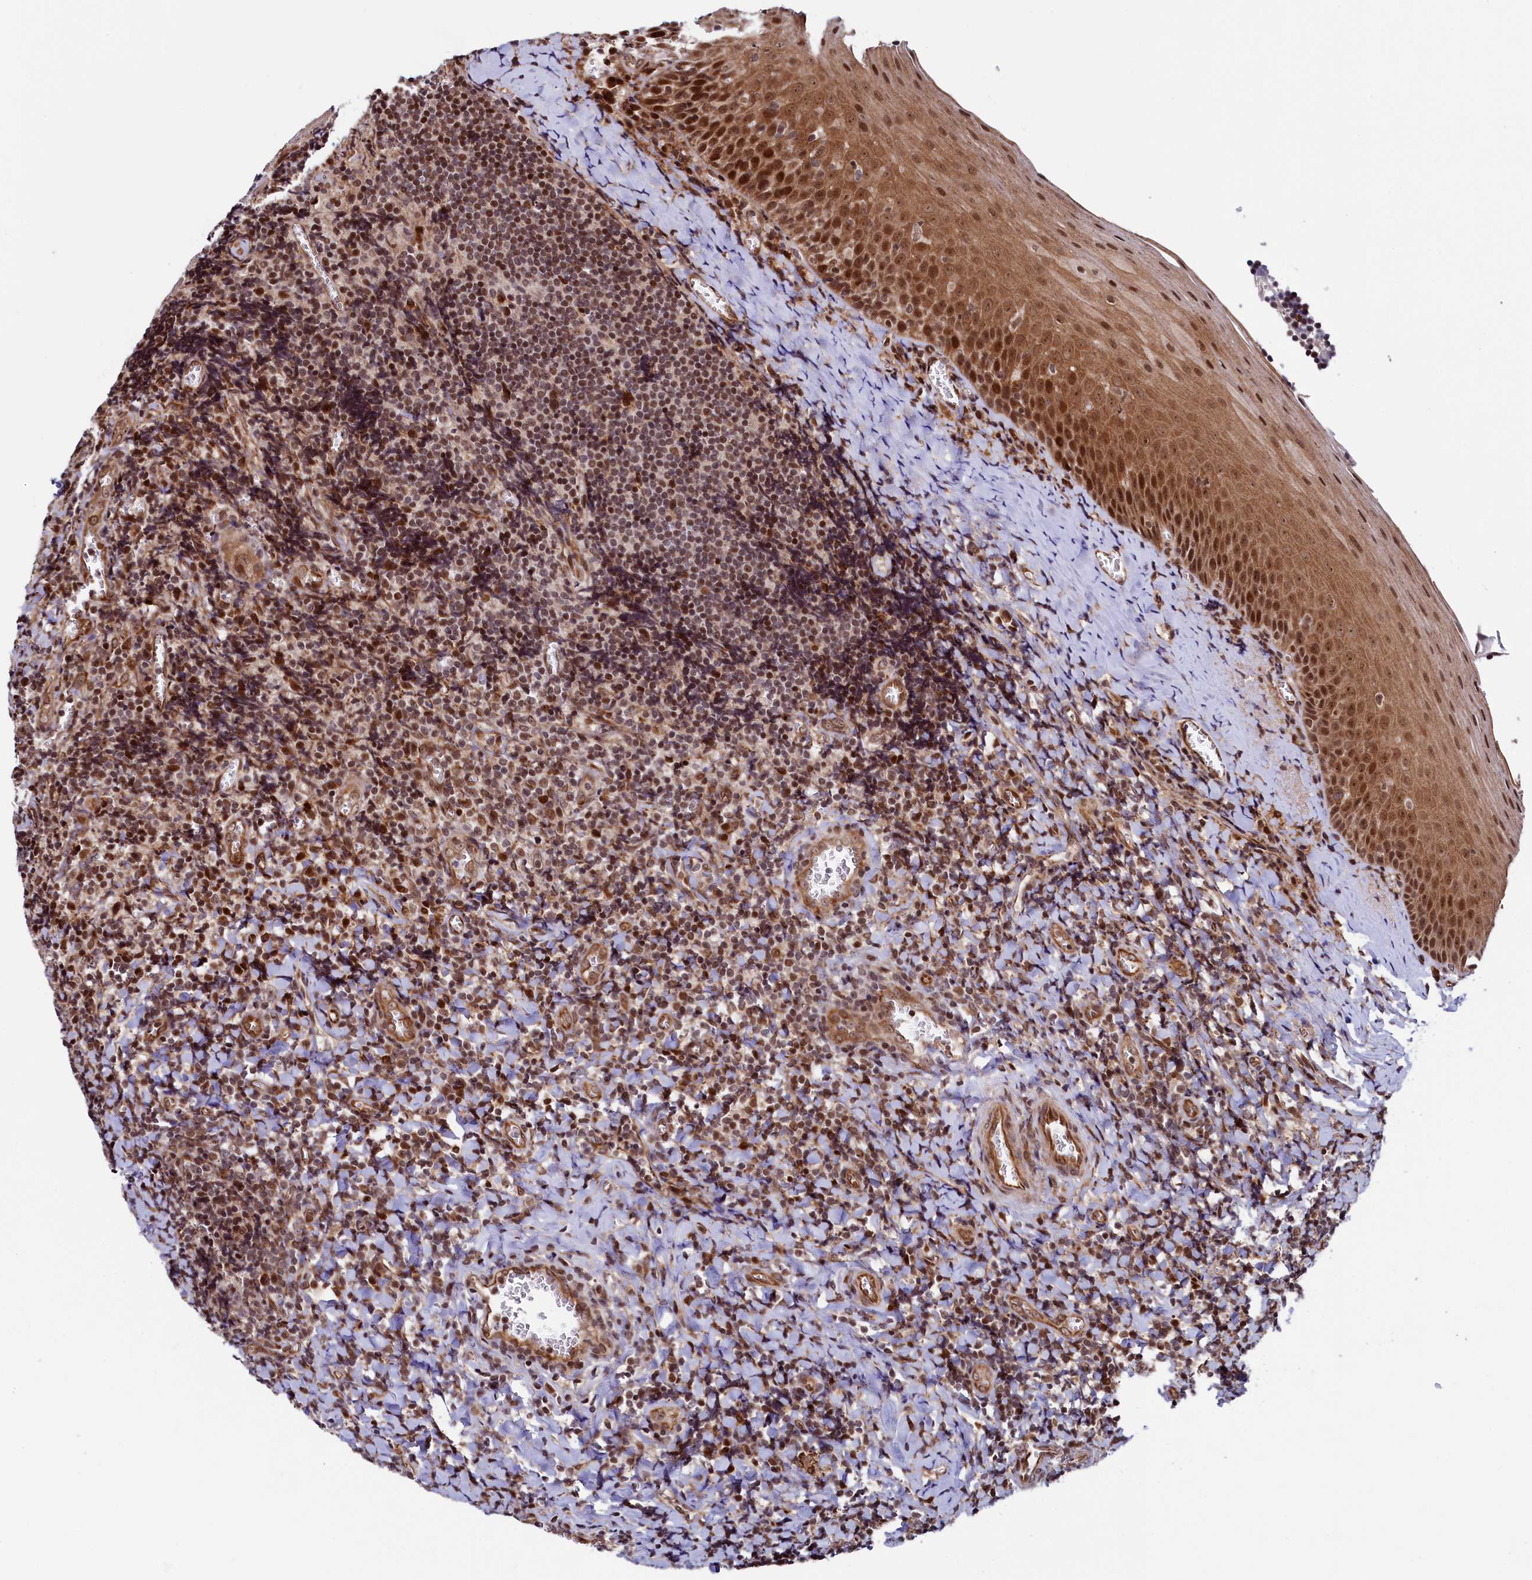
{"staining": {"intensity": "moderate", "quantity": "25%-75%", "location": "nuclear"}, "tissue": "tonsil", "cell_type": "Germinal center cells", "image_type": "normal", "snomed": [{"axis": "morphology", "description": "Normal tissue, NOS"}, {"axis": "topography", "description": "Tonsil"}], "caption": "Immunohistochemistry (IHC) (DAB) staining of unremarkable tonsil displays moderate nuclear protein positivity in about 25%-75% of germinal center cells. The protein is stained brown, and the nuclei are stained in blue (DAB IHC with brightfield microscopy, high magnification).", "gene": "LEO1", "patient": {"sex": "male", "age": 27}}